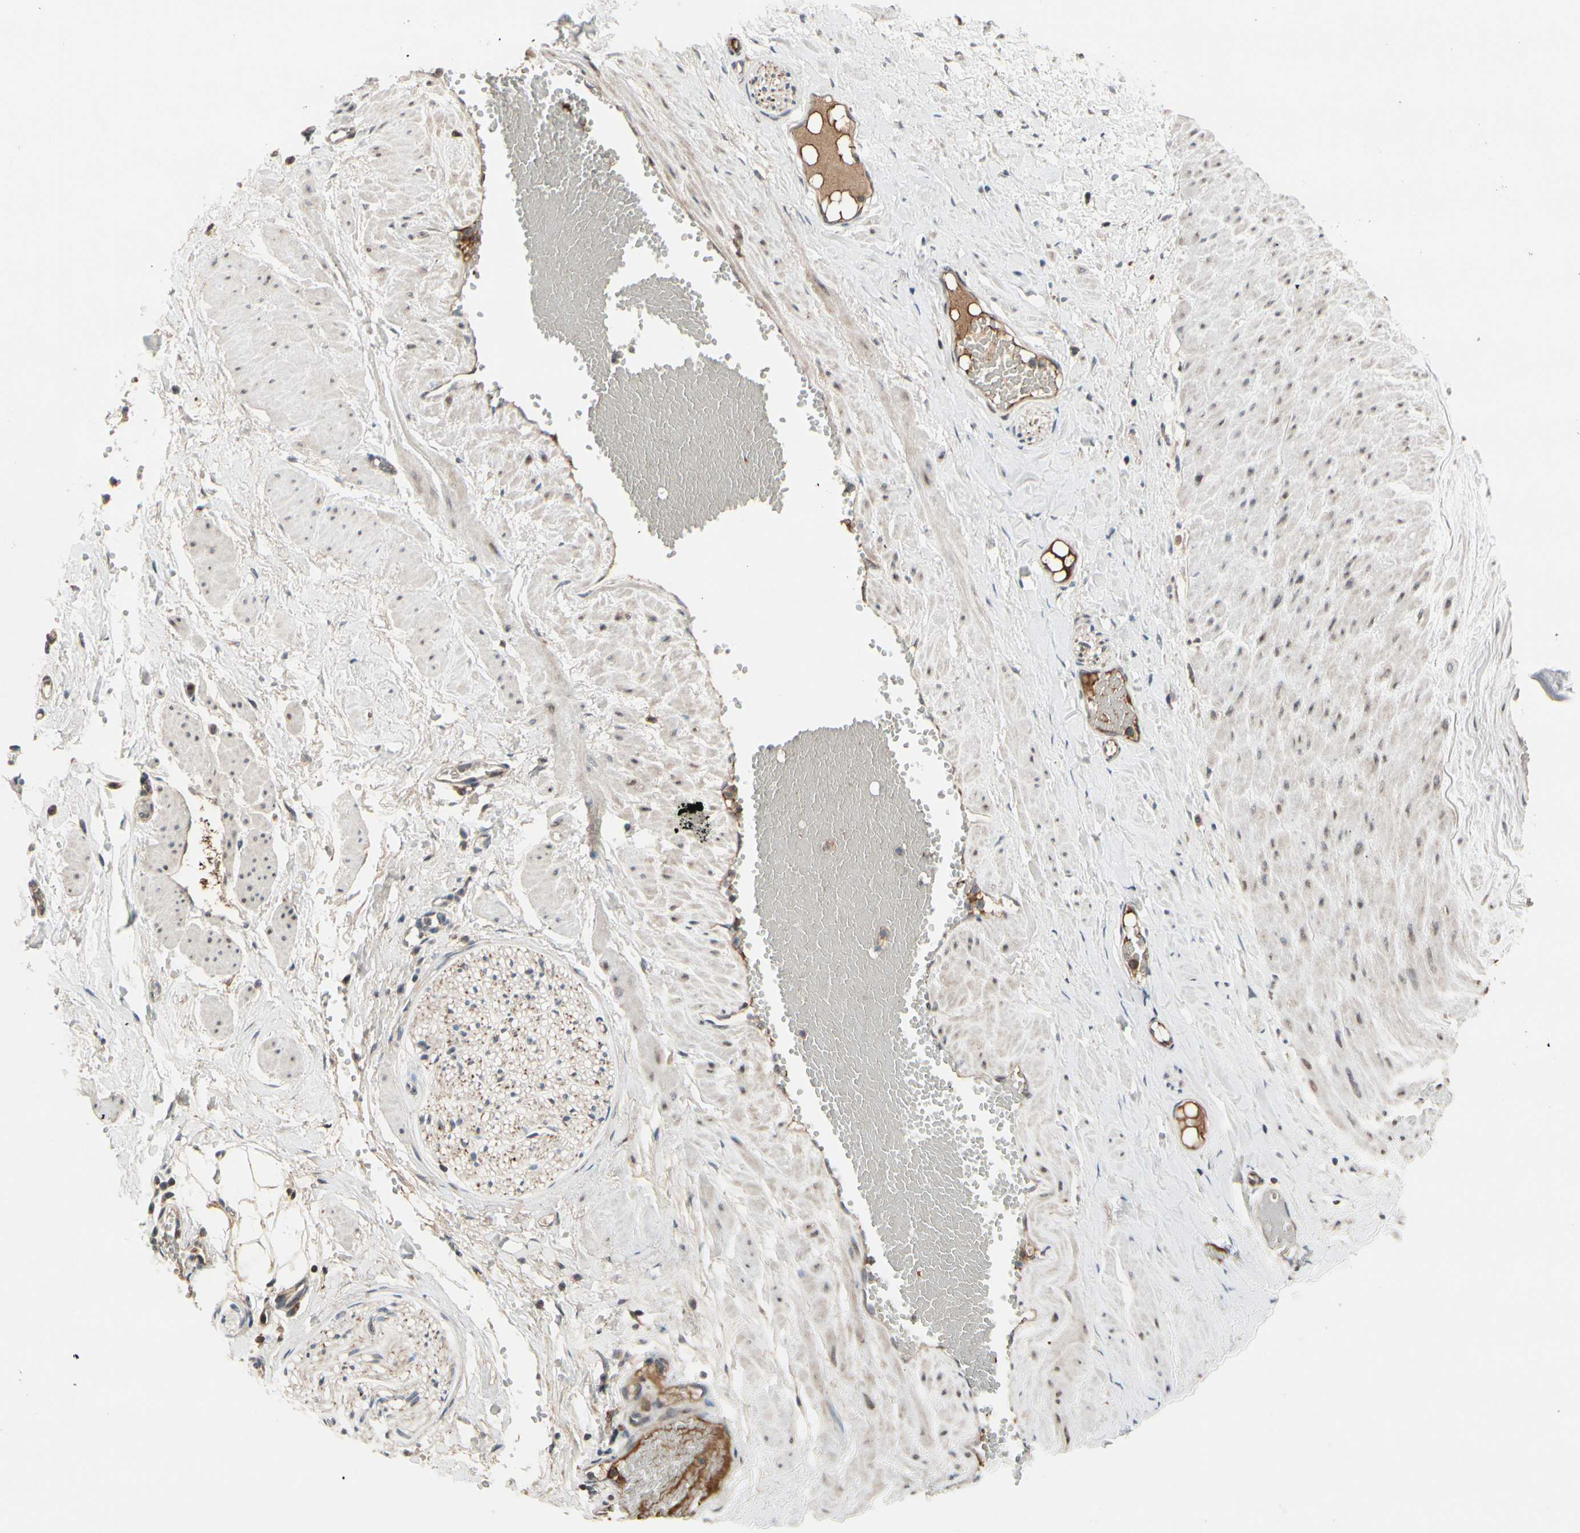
{"staining": {"intensity": "weak", "quantity": ">75%", "location": "cytoplasmic/membranous"}, "tissue": "adipose tissue", "cell_type": "Adipocytes", "image_type": "normal", "snomed": [{"axis": "morphology", "description": "Normal tissue, NOS"}, {"axis": "topography", "description": "Soft tissue"}, {"axis": "topography", "description": "Vascular tissue"}], "caption": "Brown immunohistochemical staining in normal adipose tissue reveals weak cytoplasmic/membranous expression in about >75% of adipocytes.", "gene": "SNX29", "patient": {"sex": "female", "age": 35}}